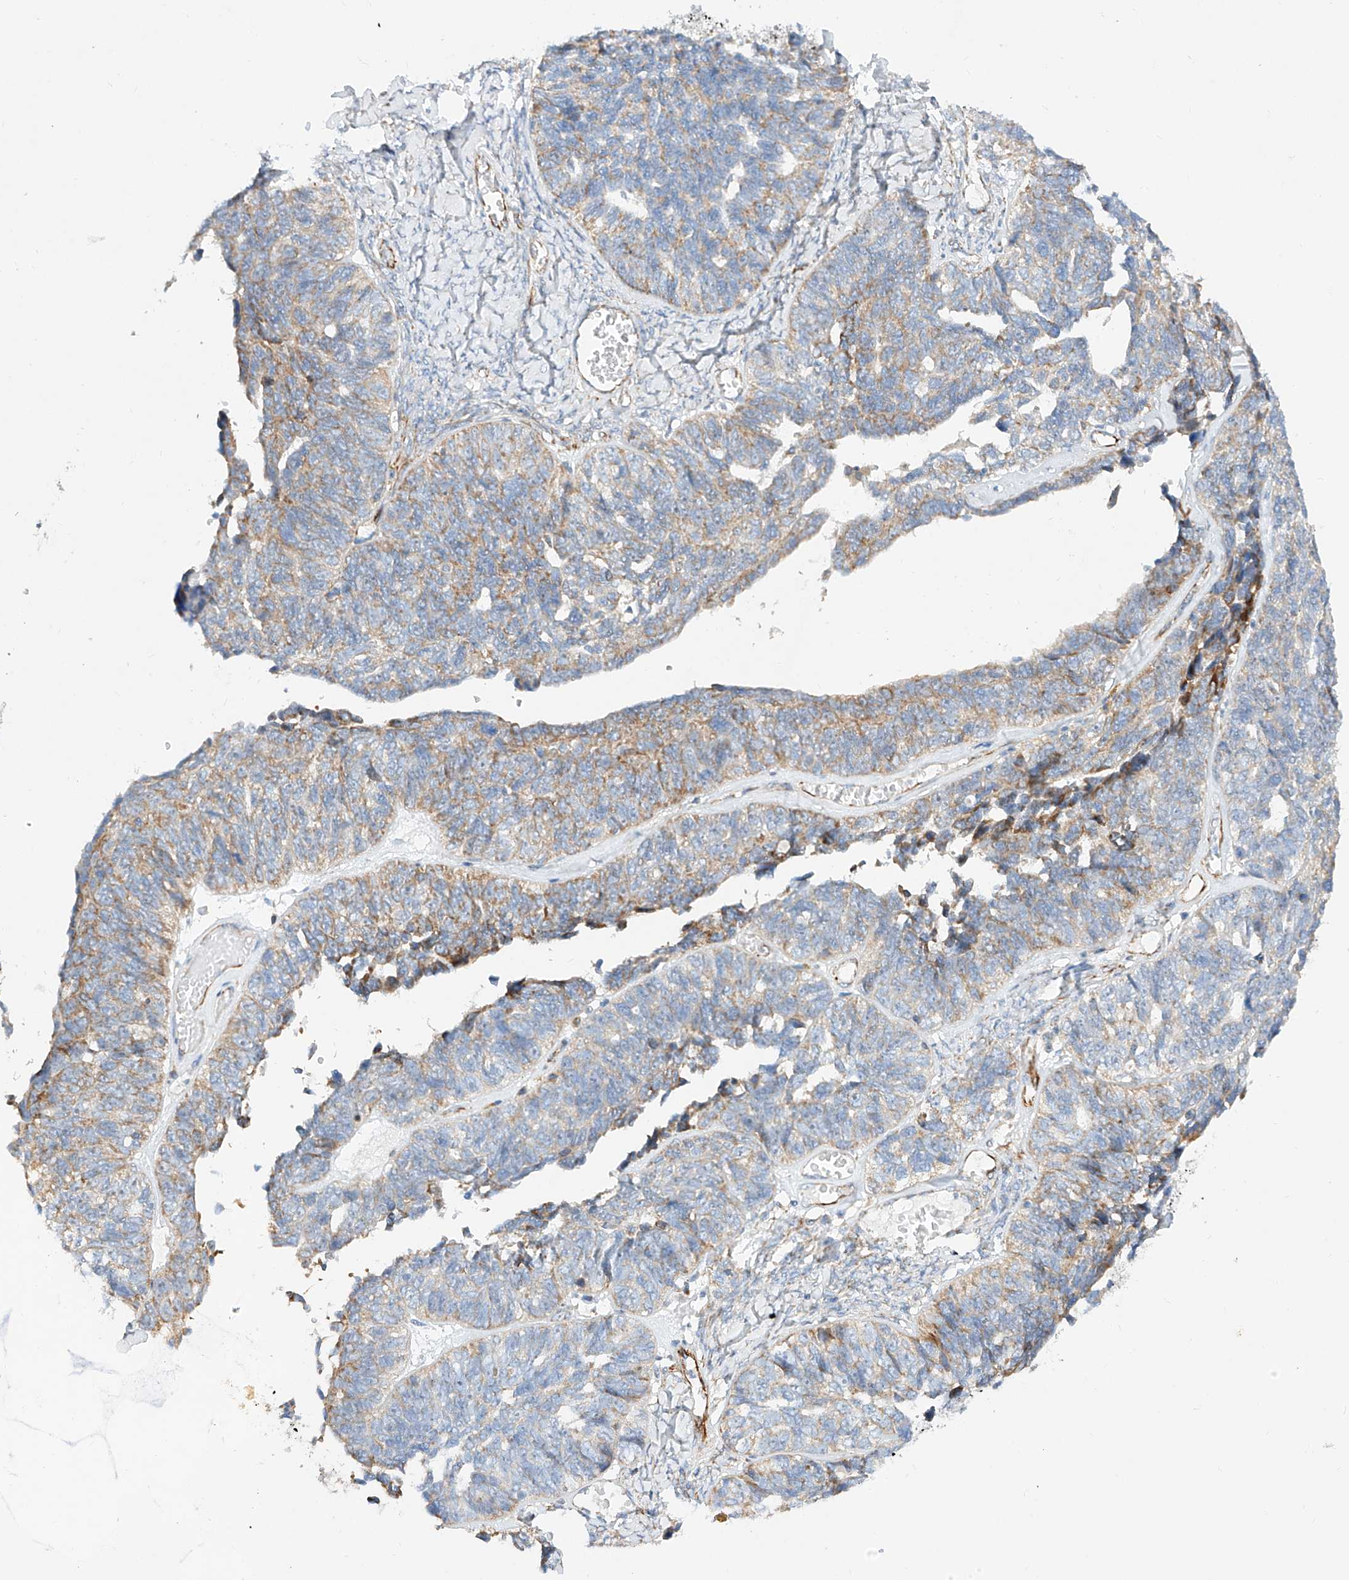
{"staining": {"intensity": "moderate", "quantity": "<25%", "location": "cytoplasmic/membranous"}, "tissue": "ovarian cancer", "cell_type": "Tumor cells", "image_type": "cancer", "snomed": [{"axis": "morphology", "description": "Cystadenocarcinoma, serous, NOS"}, {"axis": "topography", "description": "Ovary"}], "caption": "A brown stain highlights moderate cytoplasmic/membranous positivity of a protein in human ovarian cancer tumor cells.", "gene": "CST9", "patient": {"sex": "female", "age": 79}}